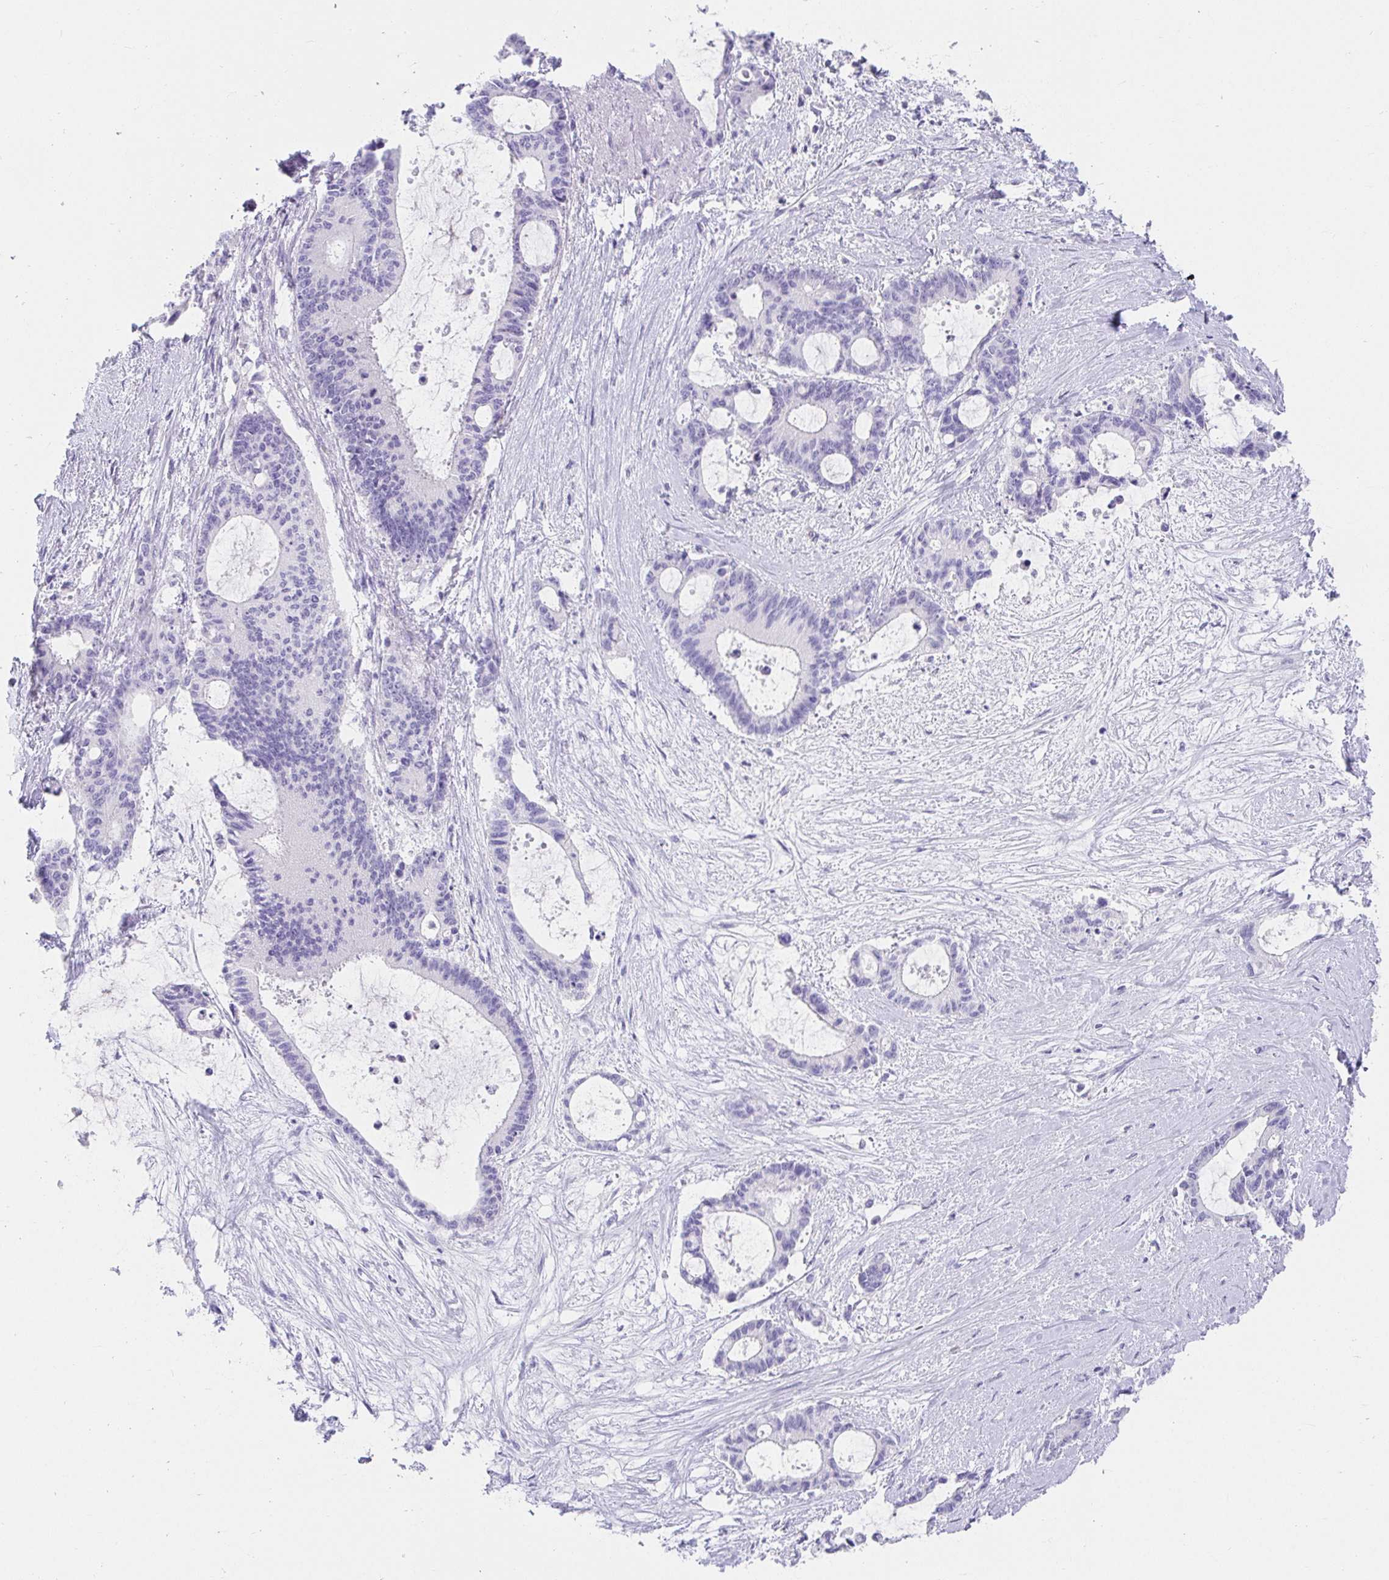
{"staining": {"intensity": "negative", "quantity": "none", "location": "none"}, "tissue": "liver cancer", "cell_type": "Tumor cells", "image_type": "cancer", "snomed": [{"axis": "morphology", "description": "Normal tissue, NOS"}, {"axis": "morphology", "description": "Cholangiocarcinoma"}, {"axis": "topography", "description": "Liver"}, {"axis": "topography", "description": "Peripheral nerve tissue"}], "caption": "This histopathology image is of liver cancer stained with immunohistochemistry to label a protein in brown with the nuclei are counter-stained blue. There is no expression in tumor cells.", "gene": "VGLL1", "patient": {"sex": "female", "age": 73}}